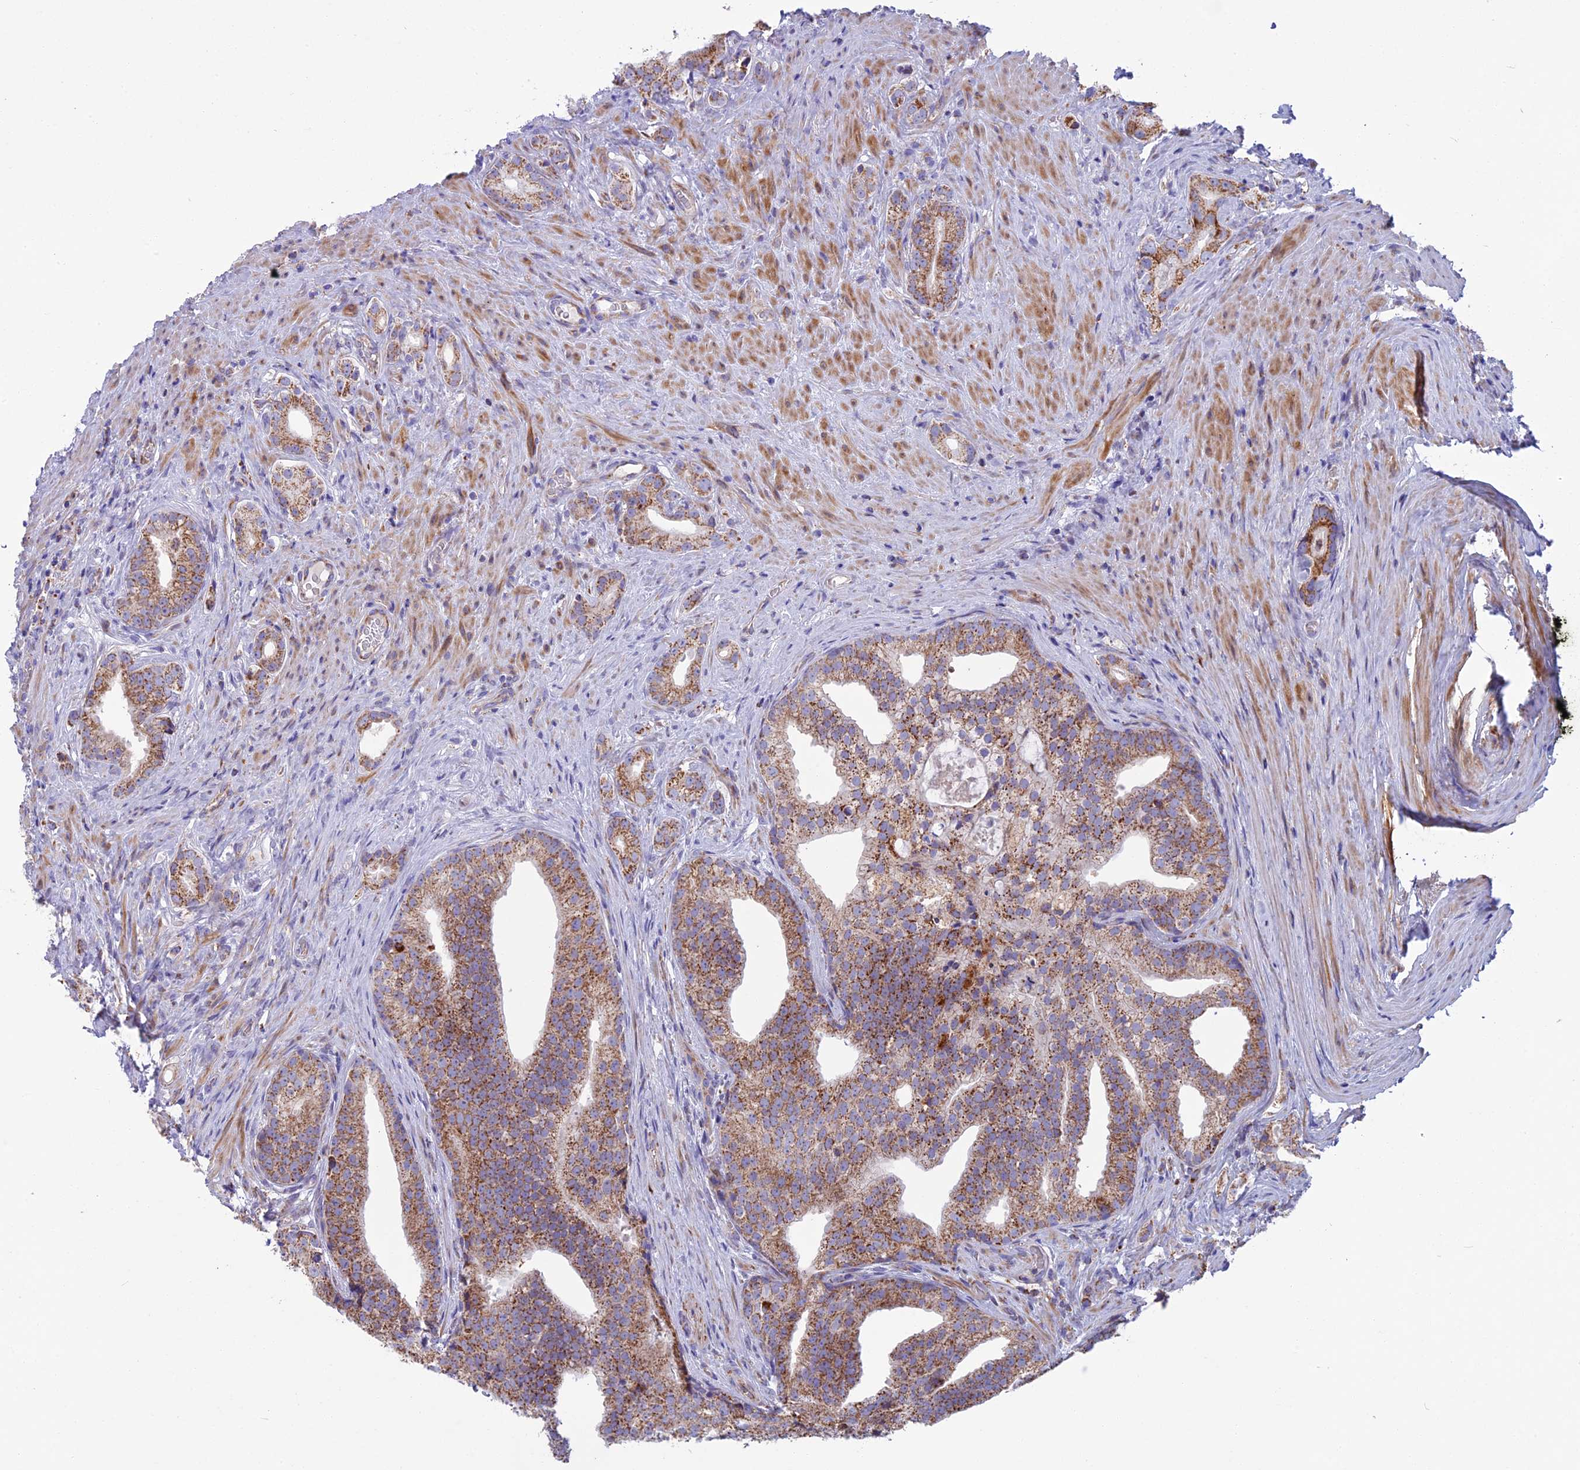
{"staining": {"intensity": "moderate", "quantity": ">75%", "location": "cytoplasmic/membranous"}, "tissue": "prostate cancer", "cell_type": "Tumor cells", "image_type": "cancer", "snomed": [{"axis": "morphology", "description": "Adenocarcinoma, Low grade"}, {"axis": "topography", "description": "Prostate"}], "caption": "Immunohistochemical staining of prostate cancer (adenocarcinoma (low-grade)) reveals moderate cytoplasmic/membranous protein staining in about >75% of tumor cells. (Stains: DAB in brown, nuclei in blue, Microscopy: brightfield microscopy at high magnification).", "gene": "CS", "patient": {"sex": "male", "age": 71}}